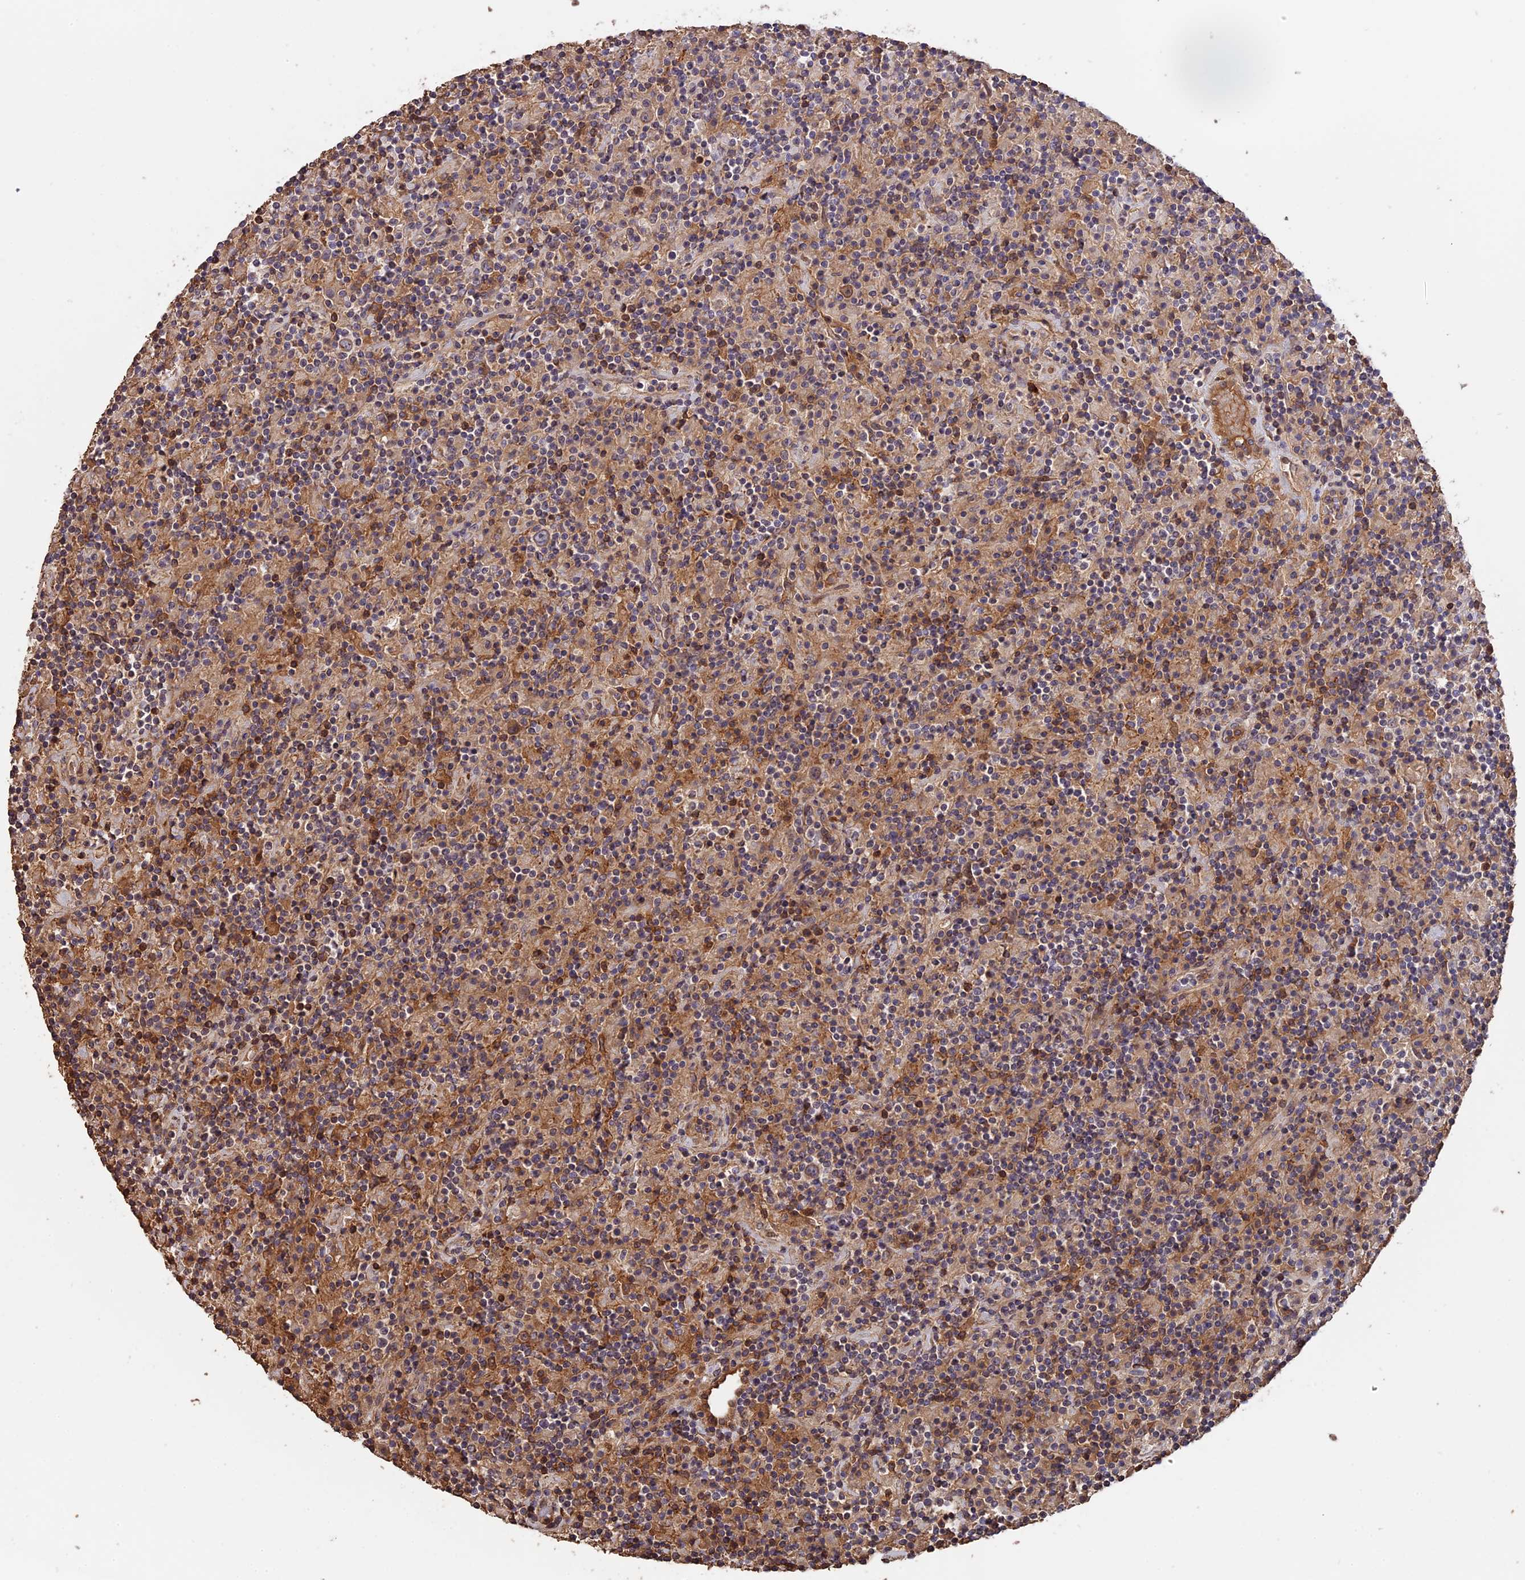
{"staining": {"intensity": "weak", "quantity": ">75%", "location": "cytoplasmic/membranous"}, "tissue": "lymphoma", "cell_type": "Tumor cells", "image_type": "cancer", "snomed": [{"axis": "morphology", "description": "Hodgkin's disease, NOS"}, {"axis": "topography", "description": "Lymph node"}], "caption": "Lymphoma was stained to show a protein in brown. There is low levels of weak cytoplasmic/membranous expression in about >75% of tumor cells.", "gene": "RASAL1", "patient": {"sex": "male", "age": 70}}